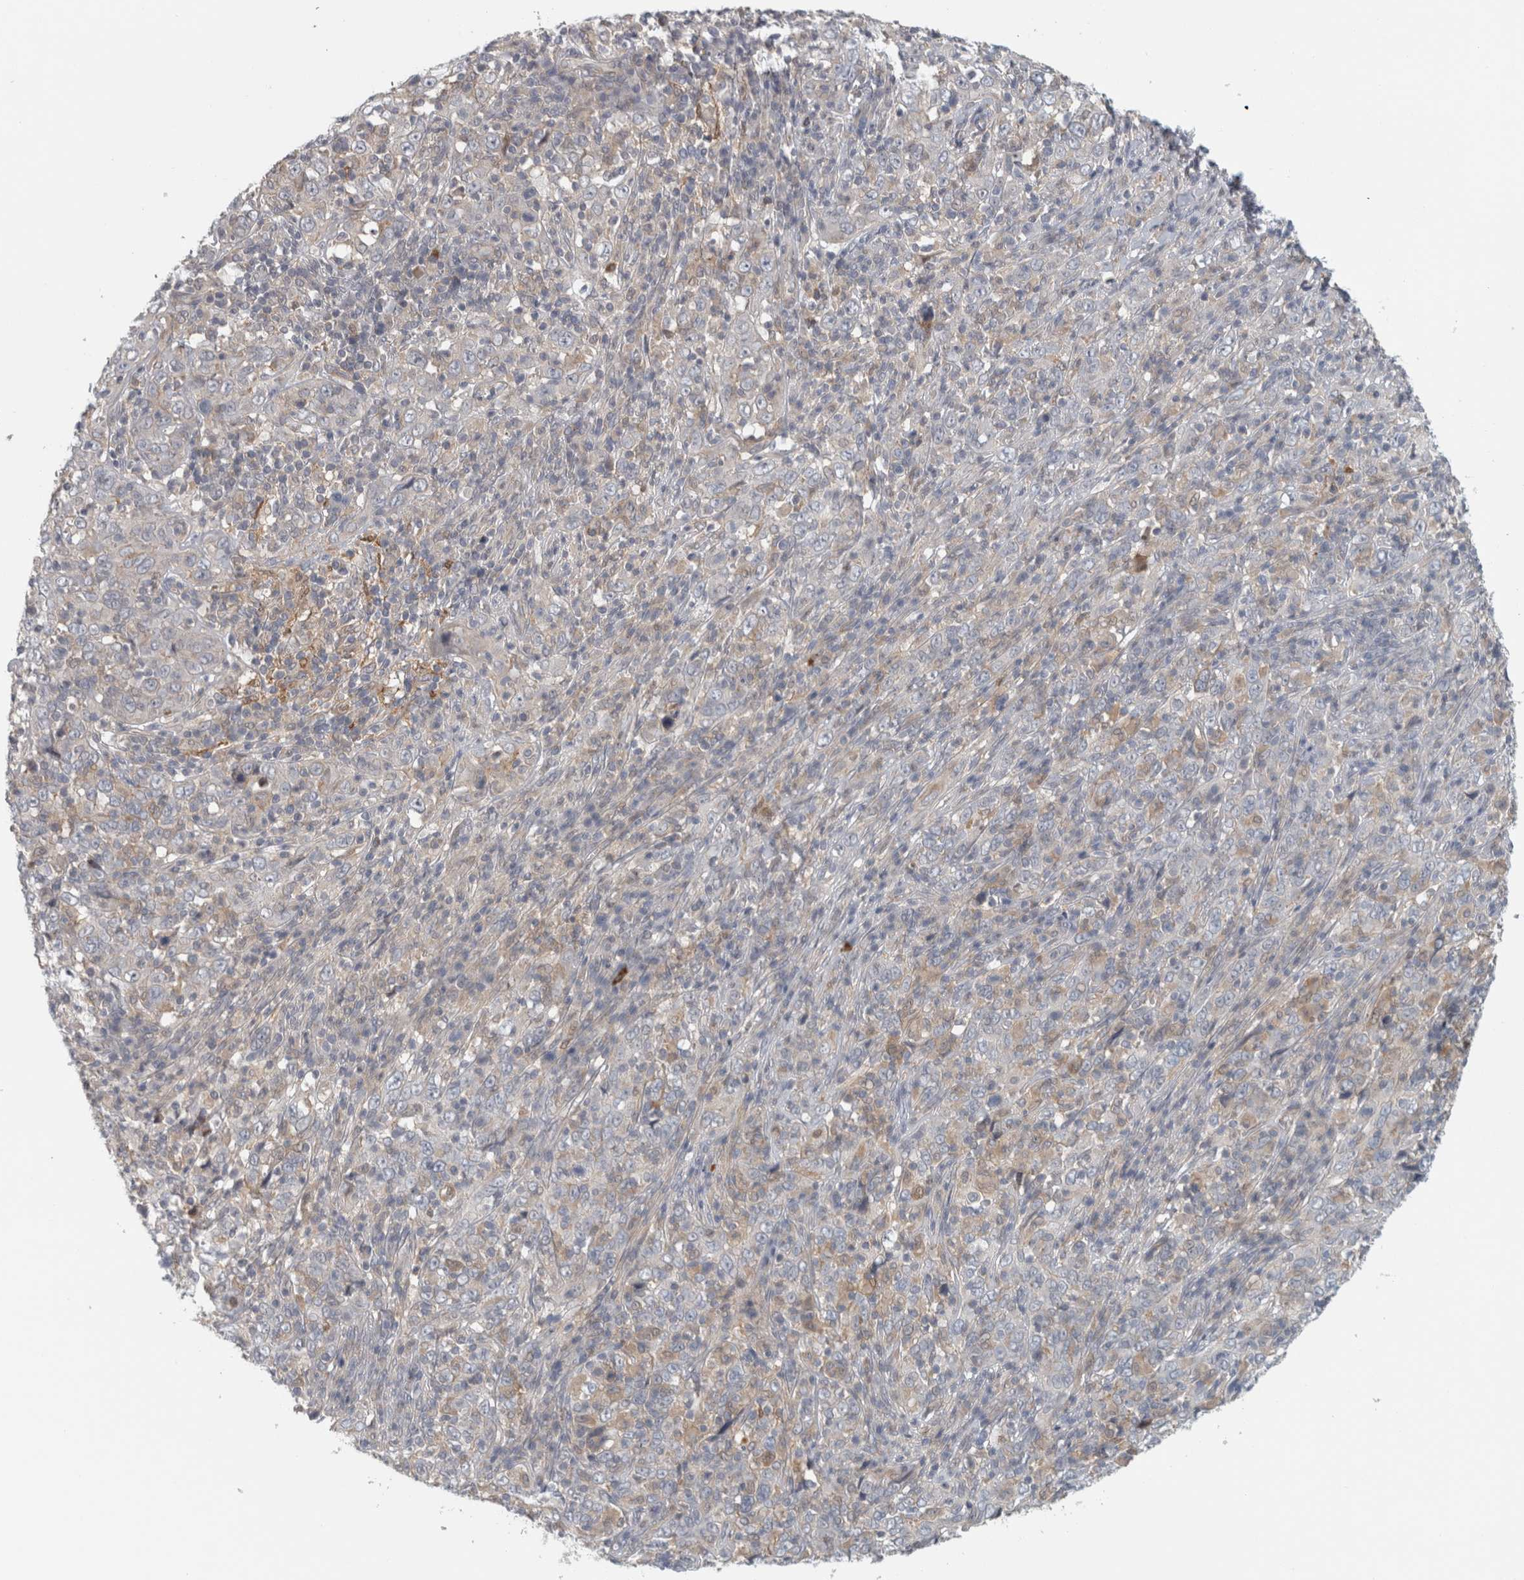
{"staining": {"intensity": "negative", "quantity": "none", "location": "none"}, "tissue": "cervical cancer", "cell_type": "Tumor cells", "image_type": "cancer", "snomed": [{"axis": "morphology", "description": "Squamous cell carcinoma, NOS"}, {"axis": "topography", "description": "Cervix"}], "caption": "The image exhibits no significant positivity in tumor cells of squamous cell carcinoma (cervical).", "gene": "ZNF804B", "patient": {"sex": "female", "age": 46}}